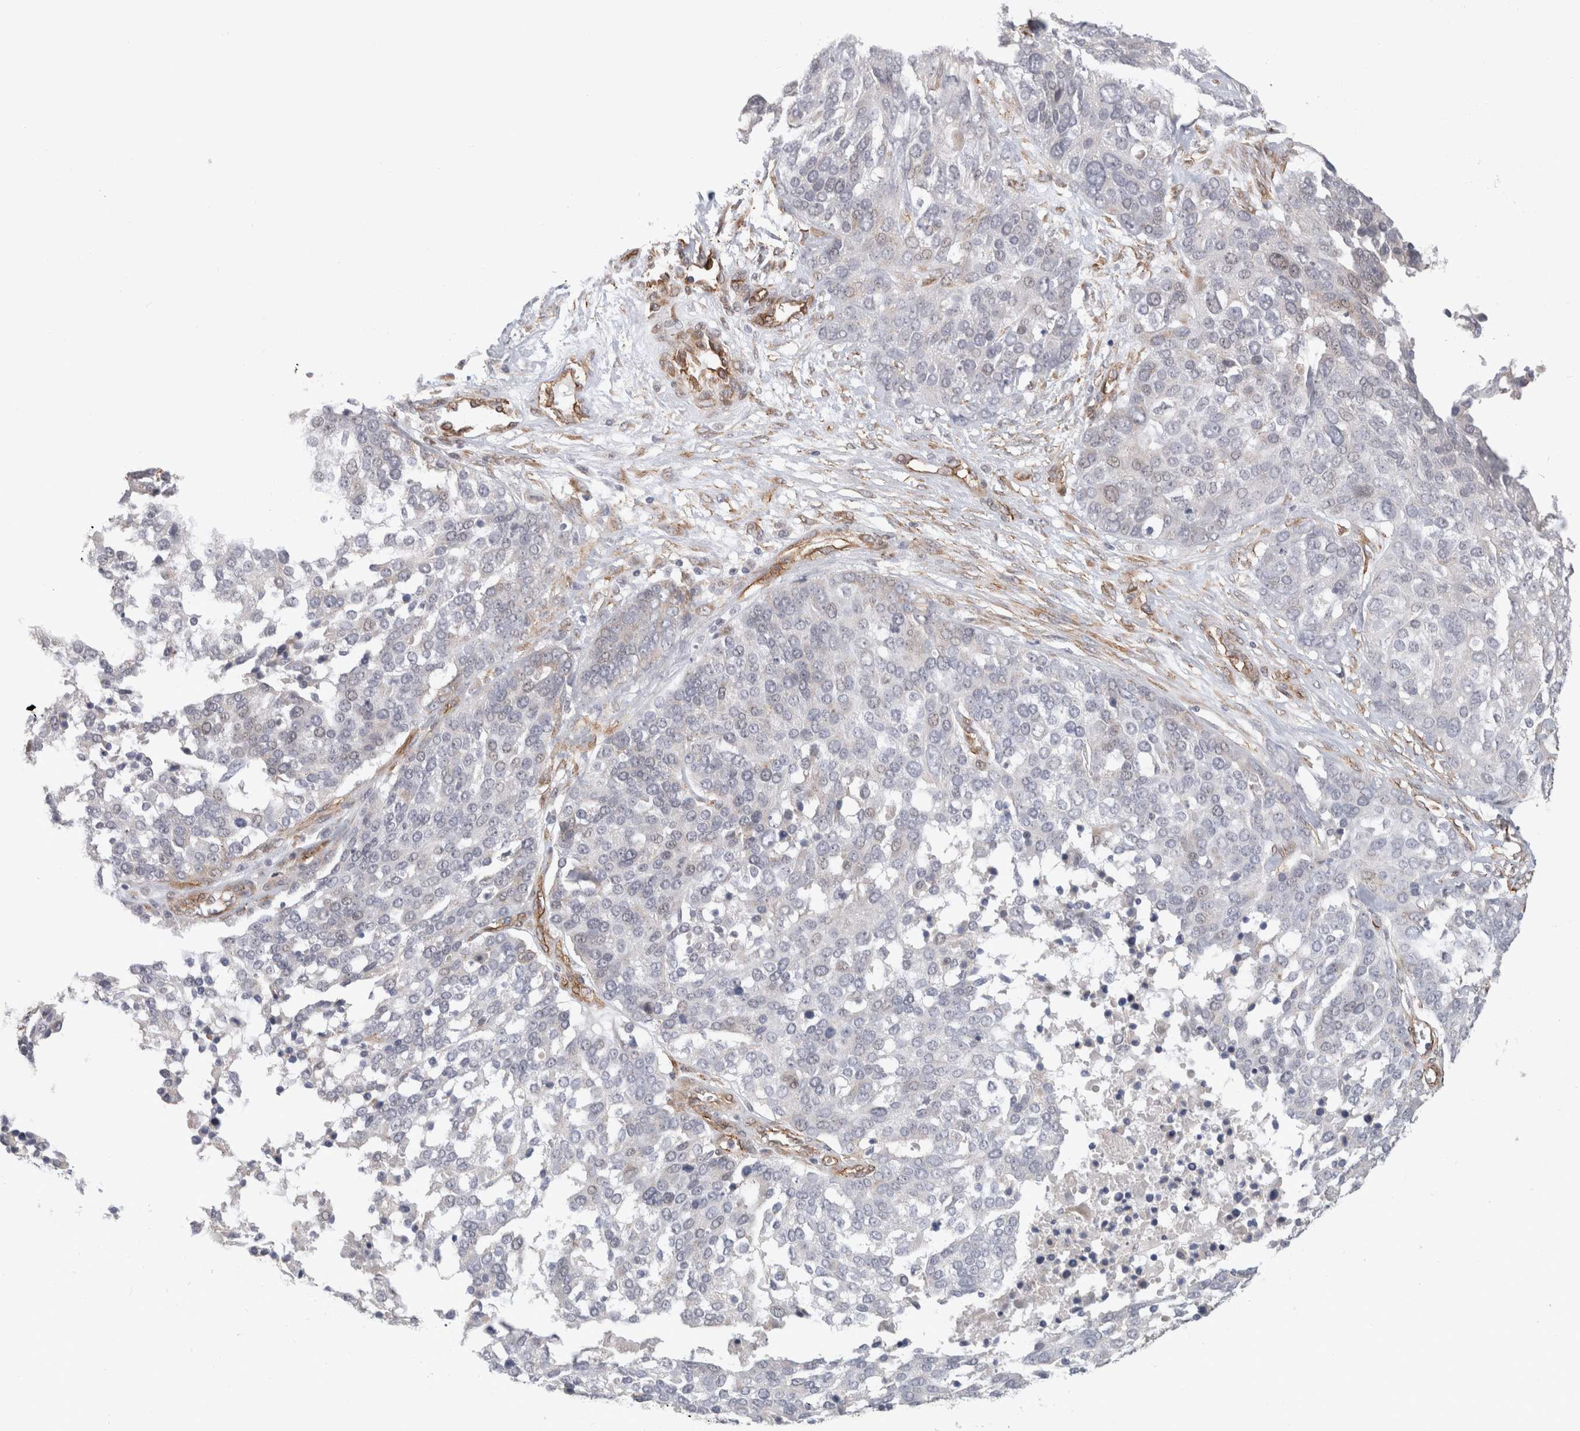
{"staining": {"intensity": "negative", "quantity": "none", "location": "none"}, "tissue": "ovarian cancer", "cell_type": "Tumor cells", "image_type": "cancer", "snomed": [{"axis": "morphology", "description": "Cystadenocarcinoma, serous, NOS"}, {"axis": "topography", "description": "Ovary"}], "caption": "Immunohistochemistry (IHC) histopathology image of neoplastic tissue: ovarian serous cystadenocarcinoma stained with DAB reveals no significant protein staining in tumor cells.", "gene": "CAAP1", "patient": {"sex": "female", "age": 44}}